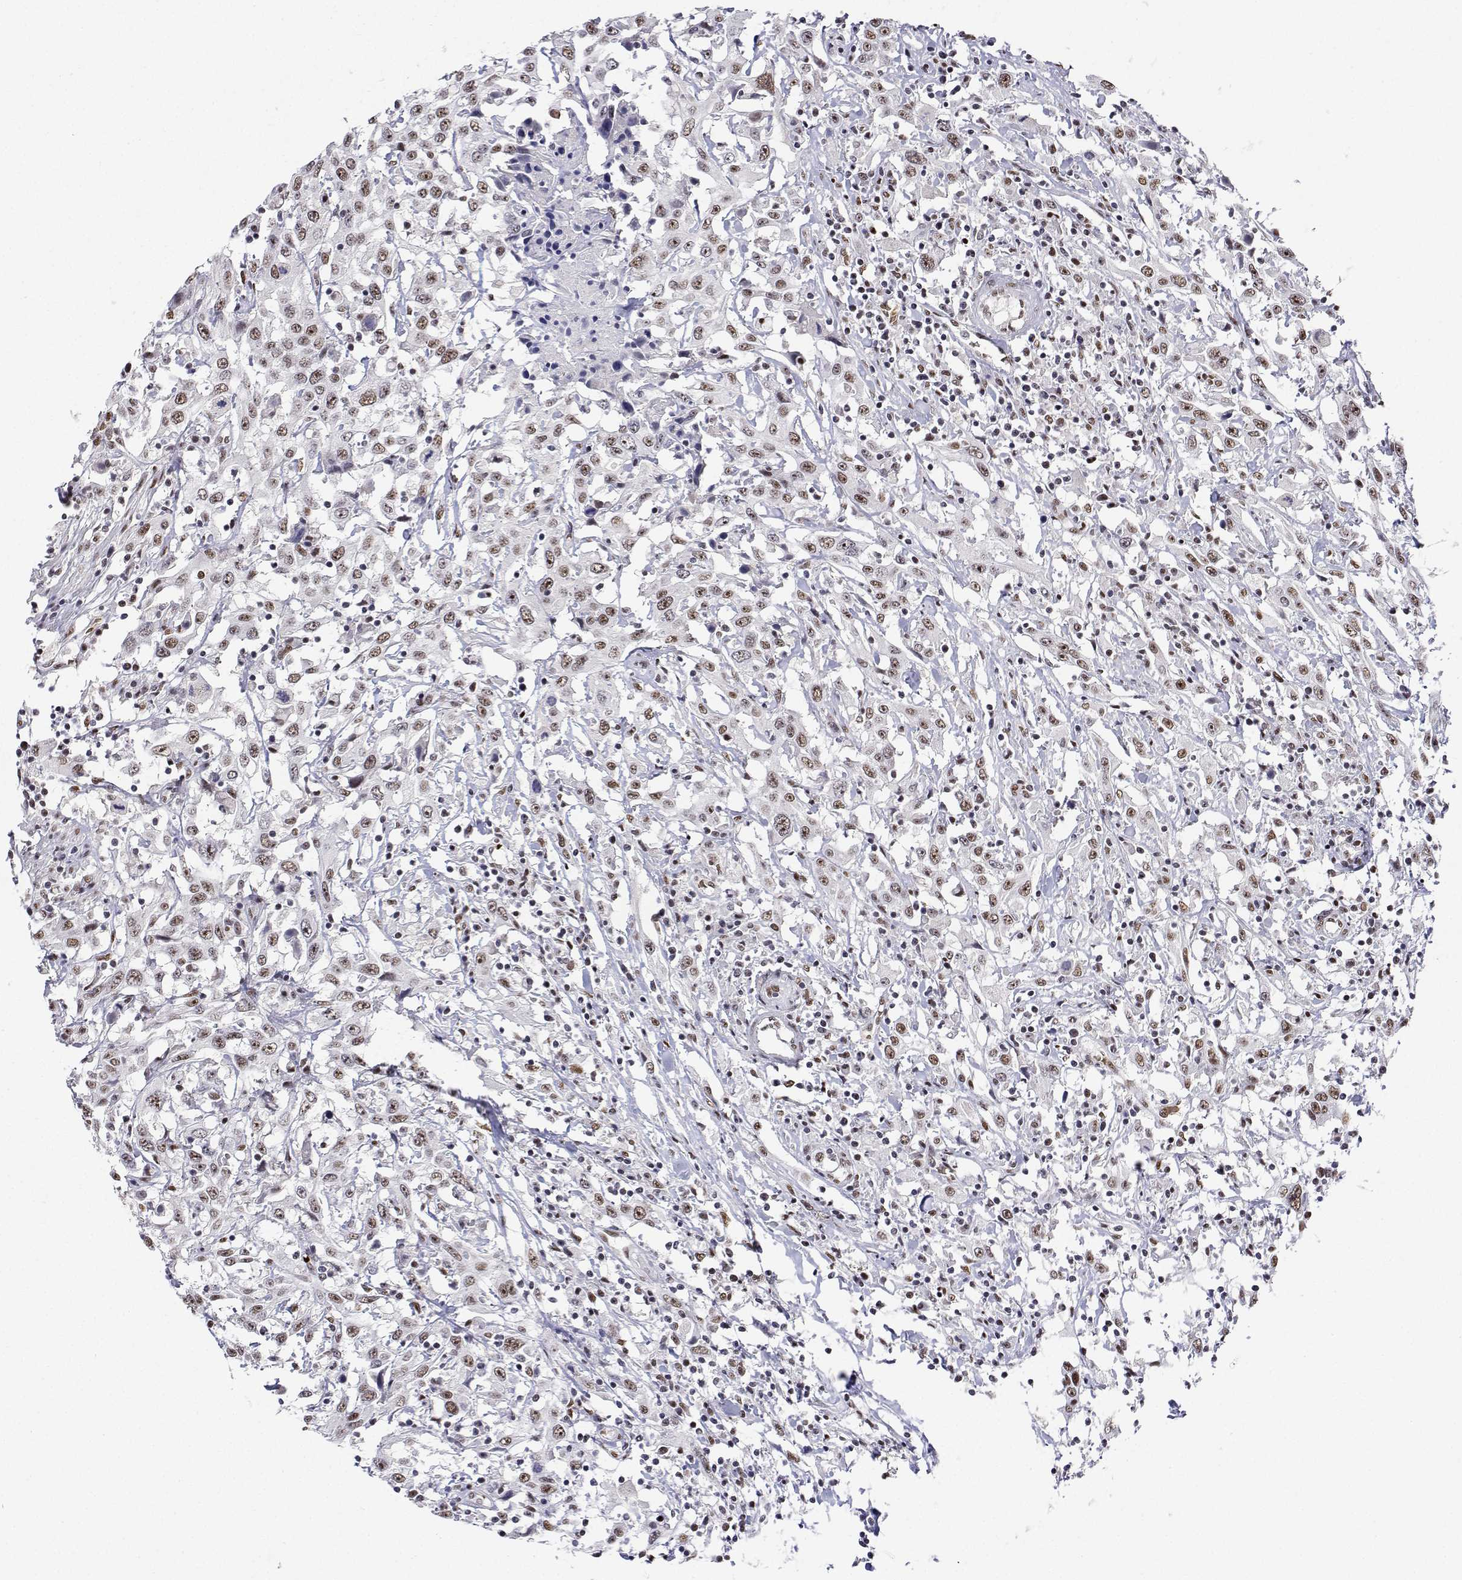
{"staining": {"intensity": "moderate", "quantity": ">75%", "location": "nuclear"}, "tissue": "urothelial cancer", "cell_type": "Tumor cells", "image_type": "cancer", "snomed": [{"axis": "morphology", "description": "Urothelial carcinoma, High grade"}, {"axis": "topography", "description": "Urinary bladder"}], "caption": "High-magnification brightfield microscopy of urothelial cancer stained with DAB (brown) and counterstained with hematoxylin (blue). tumor cells exhibit moderate nuclear positivity is seen in about>75% of cells.", "gene": "ADAR", "patient": {"sex": "male", "age": 61}}